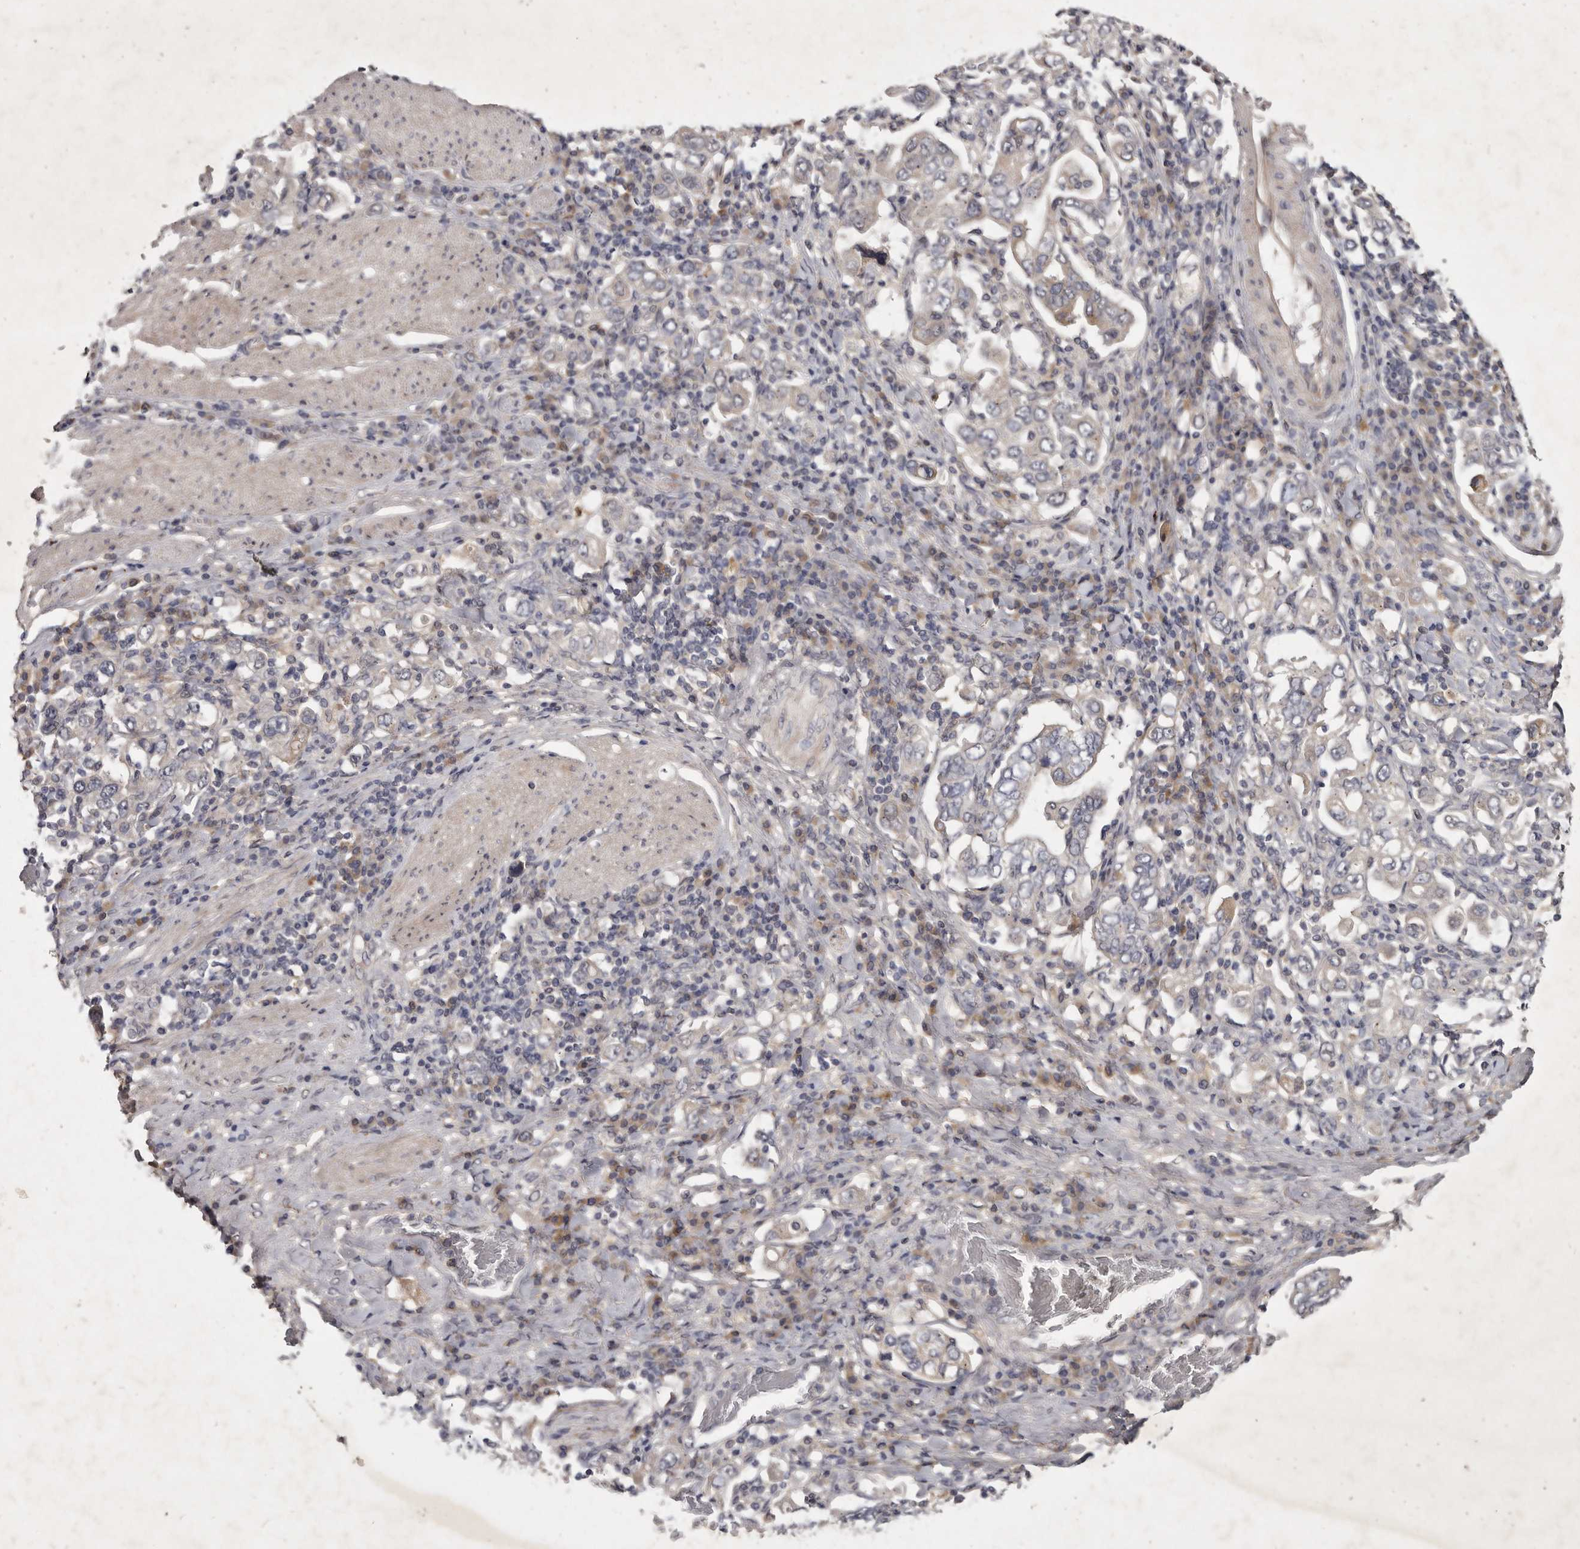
{"staining": {"intensity": "negative", "quantity": "none", "location": "none"}, "tissue": "stomach cancer", "cell_type": "Tumor cells", "image_type": "cancer", "snomed": [{"axis": "morphology", "description": "Adenocarcinoma, NOS"}, {"axis": "topography", "description": "Stomach, upper"}], "caption": "Protein analysis of stomach cancer displays no significant positivity in tumor cells.", "gene": "SLC22A1", "patient": {"sex": "male", "age": 62}}